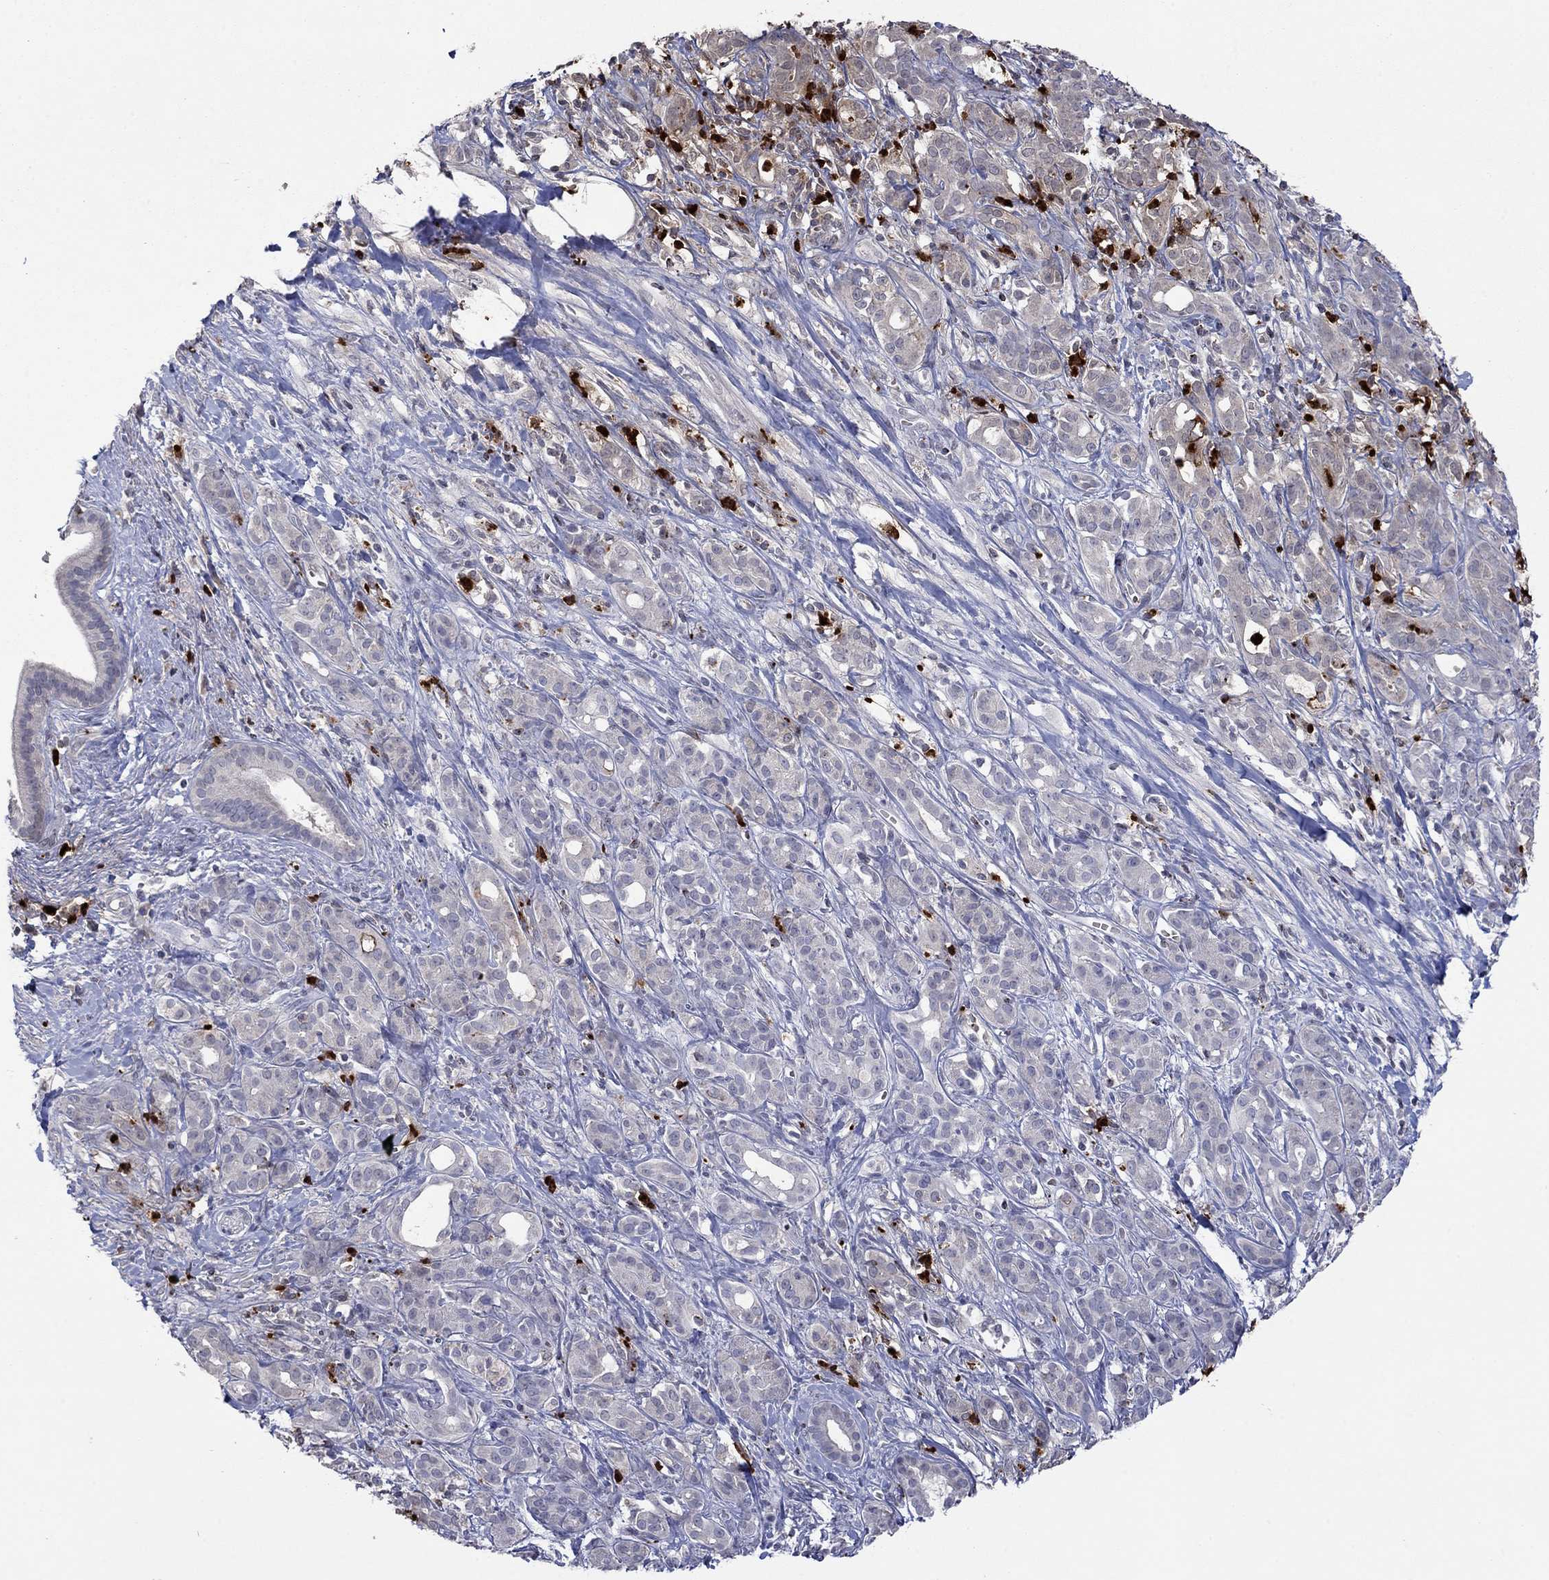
{"staining": {"intensity": "negative", "quantity": "none", "location": "none"}, "tissue": "pancreatic cancer", "cell_type": "Tumor cells", "image_type": "cancer", "snomed": [{"axis": "morphology", "description": "Adenocarcinoma, NOS"}, {"axis": "topography", "description": "Pancreas"}], "caption": "High magnification brightfield microscopy of pancreatic cancer stained with DAB (brown) and counterstained with hematoxylin (blue): tumor cells show no significant expression.", "gene": "CCL5", "patient": {"sex": "male", "age": 61}}